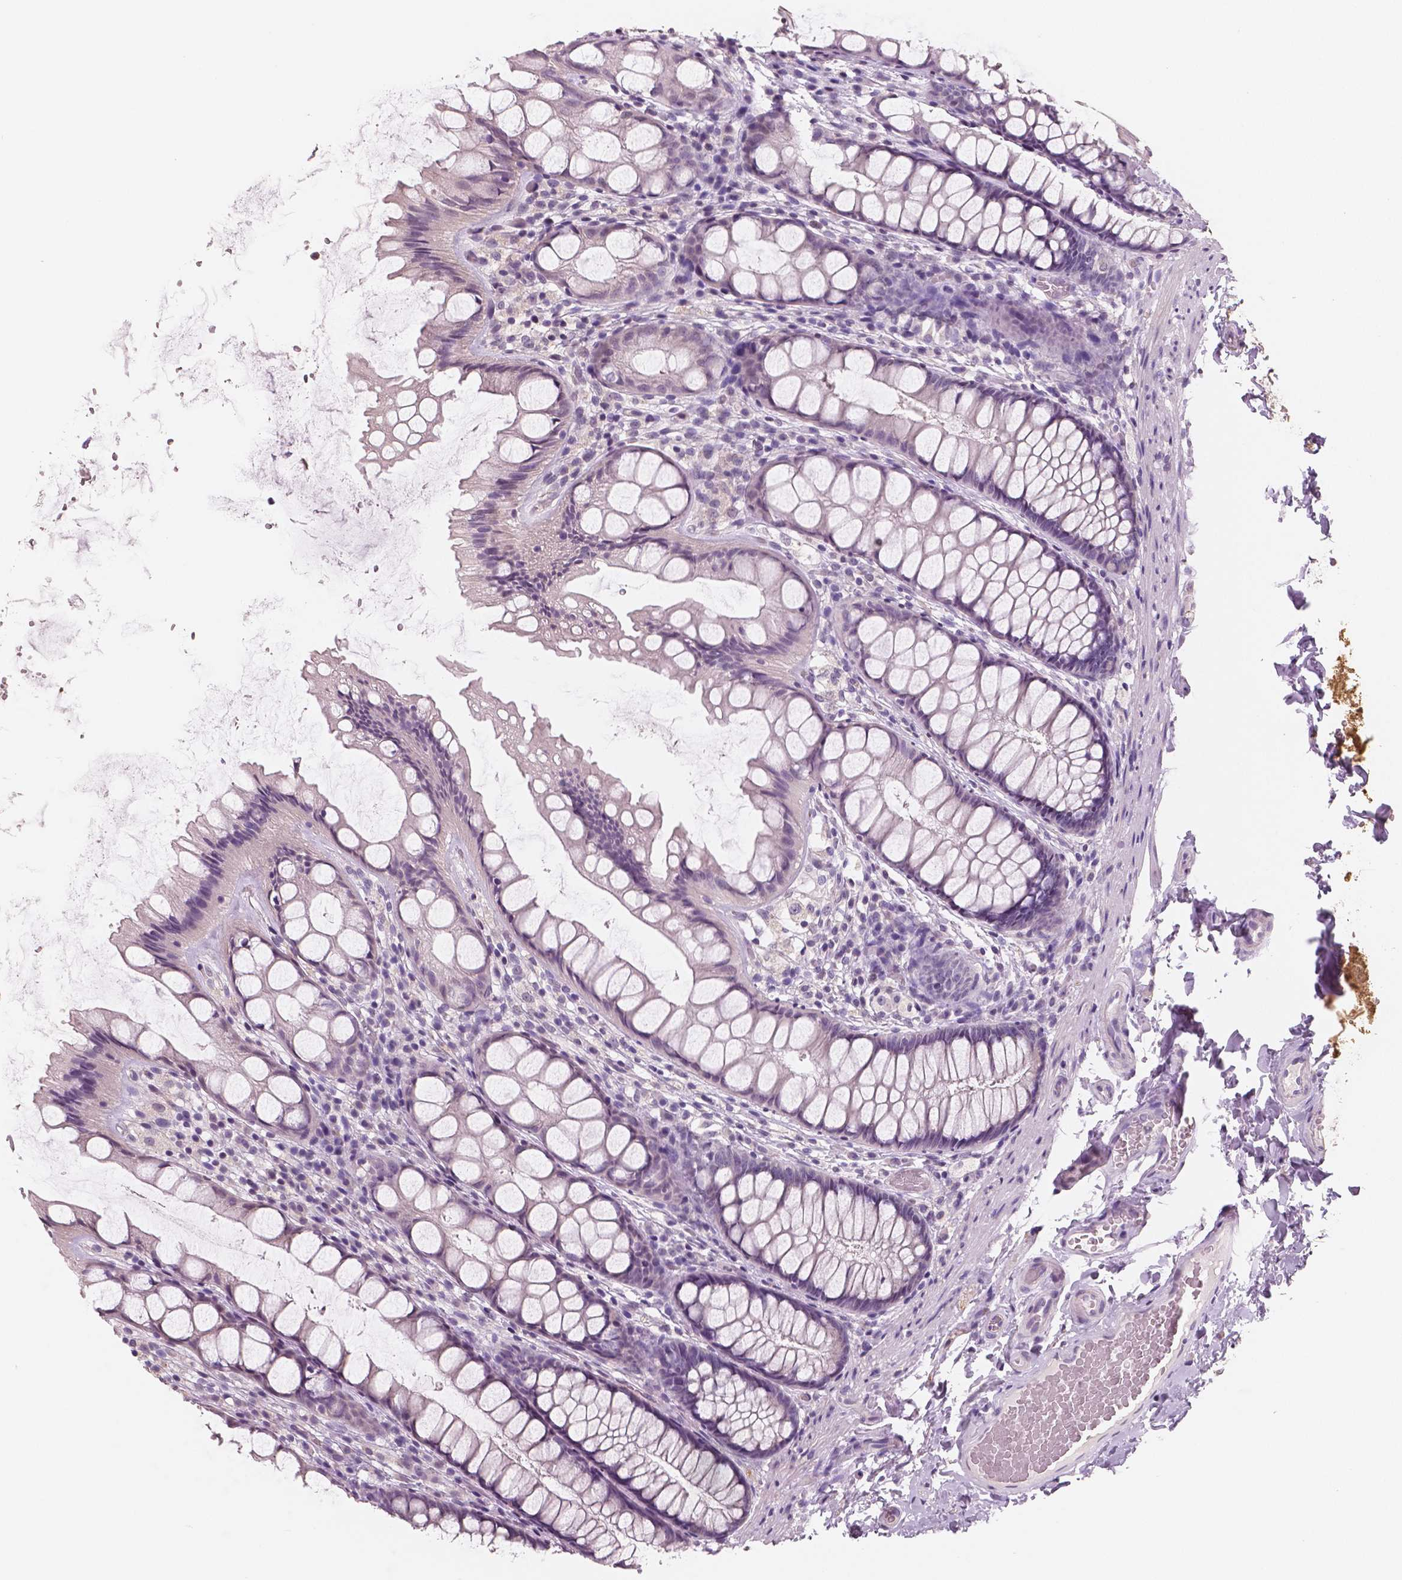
{"staining": {"intensity": "negative", "quantity": "none", "location": "none"}, "tissue": "colon", "cell_type": "Endothelial cells", "image_type": "normal", "snomed": [{"axis": "morphology", "description": "Normal tissue, NOS"}, {"axis": "topography", "description": "Colon"}], "caption": "Colon stained for a protein using immunohistochemistry (IHC) demonstrates no staining endothelial cells.", "gene": "NECAB1", "patient": {"sex": "male", "age": 47}}